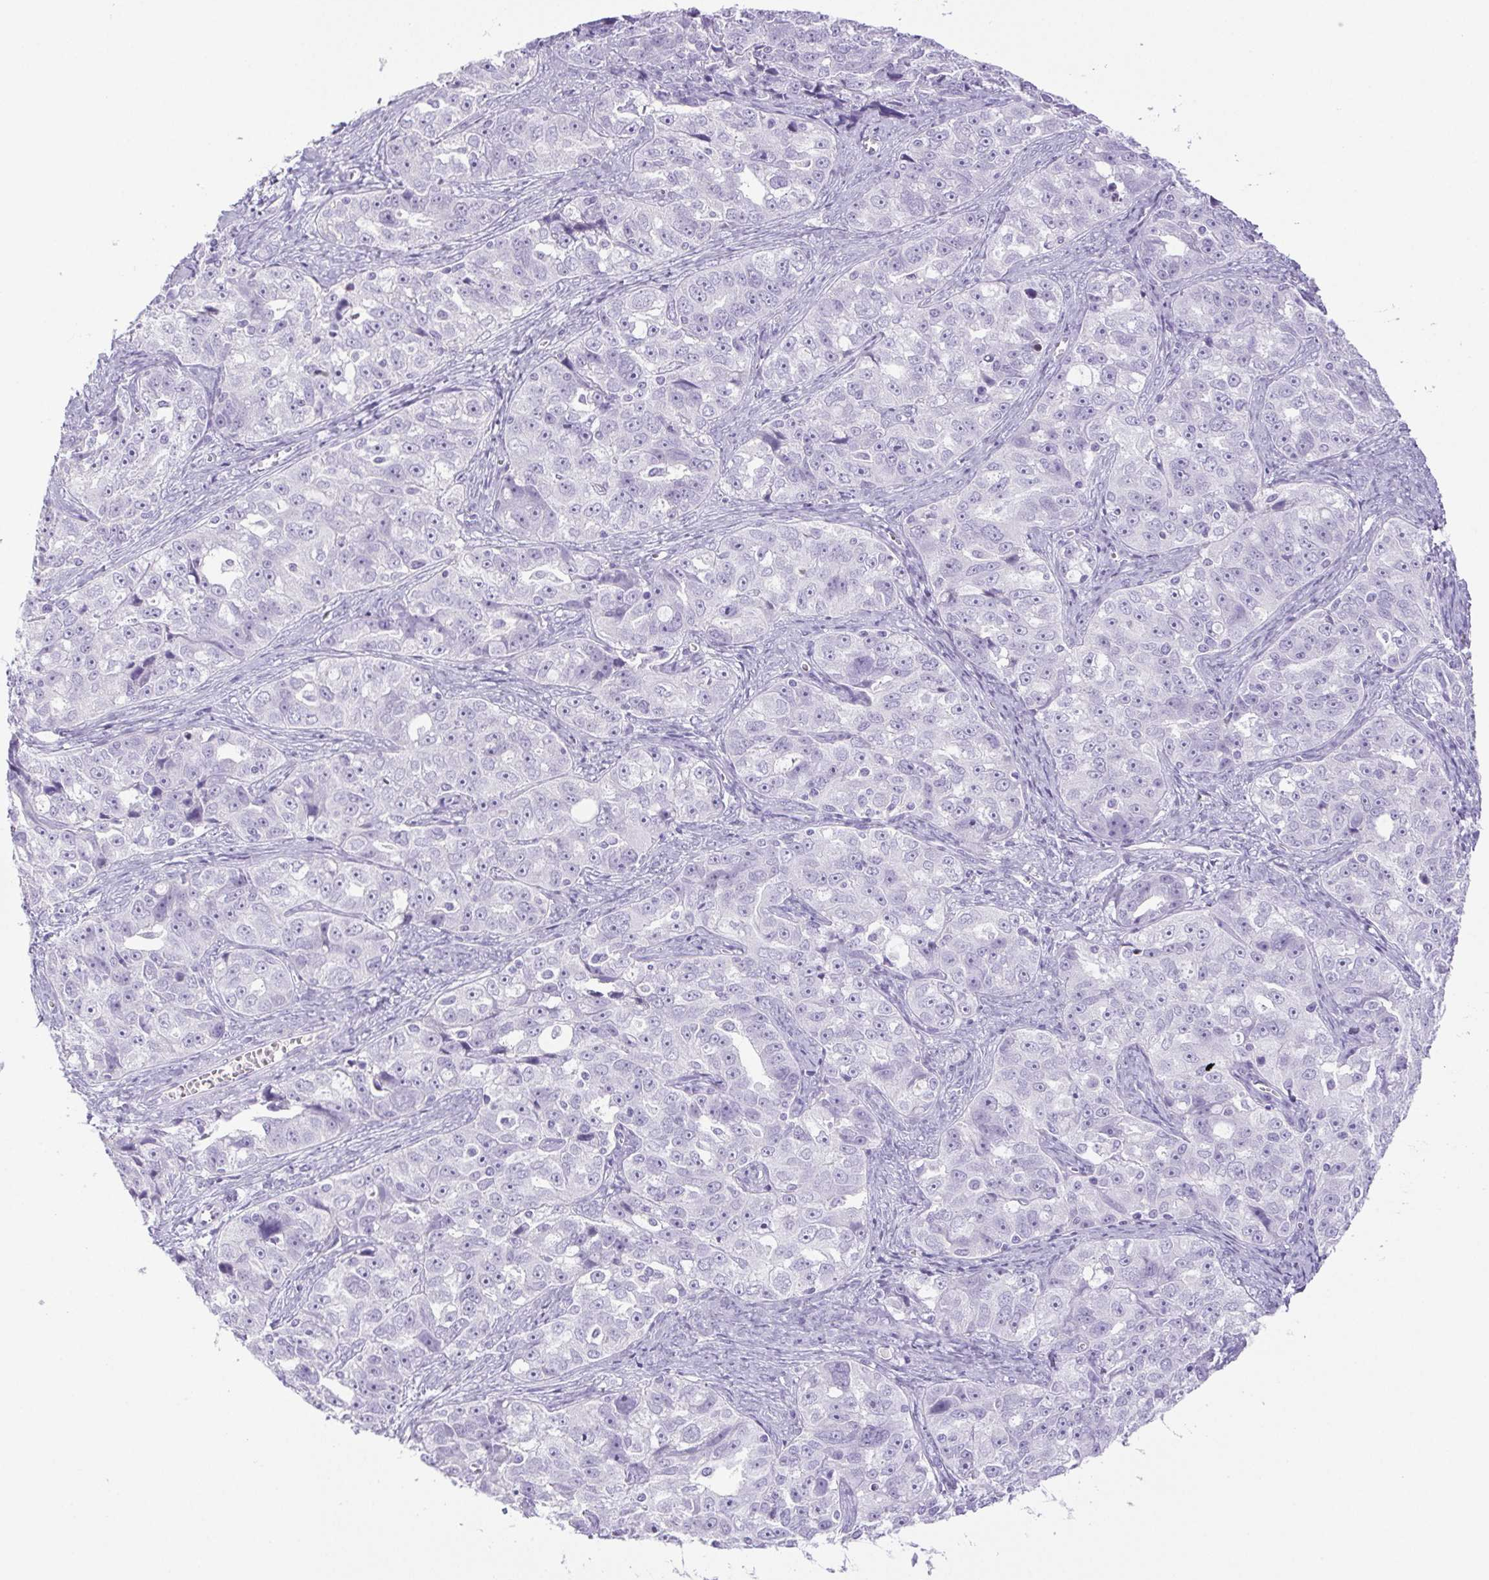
{"staining": {"intensity": "negative", "quantity": "none", "location": "none"}, "tissue": "ovarian cancer", "cell_type": "Tumor cells", "image_type": "cancer", "snomed": [{"axis": "morphology", "description": "Cystadenocarcinoma, serous, NOS"}, {"axis": "topography", "description": "Ovary"}], "caption": "Immunohistochemistry (IHC) photomicrograph of human ovarian cancer (serous cystadenocarcinoma) stained for a protein (brown), which demonstrates no staining in tumor cells.", "gene": "PAPPA2", "patient": {"sex": "female", "age": 51}}